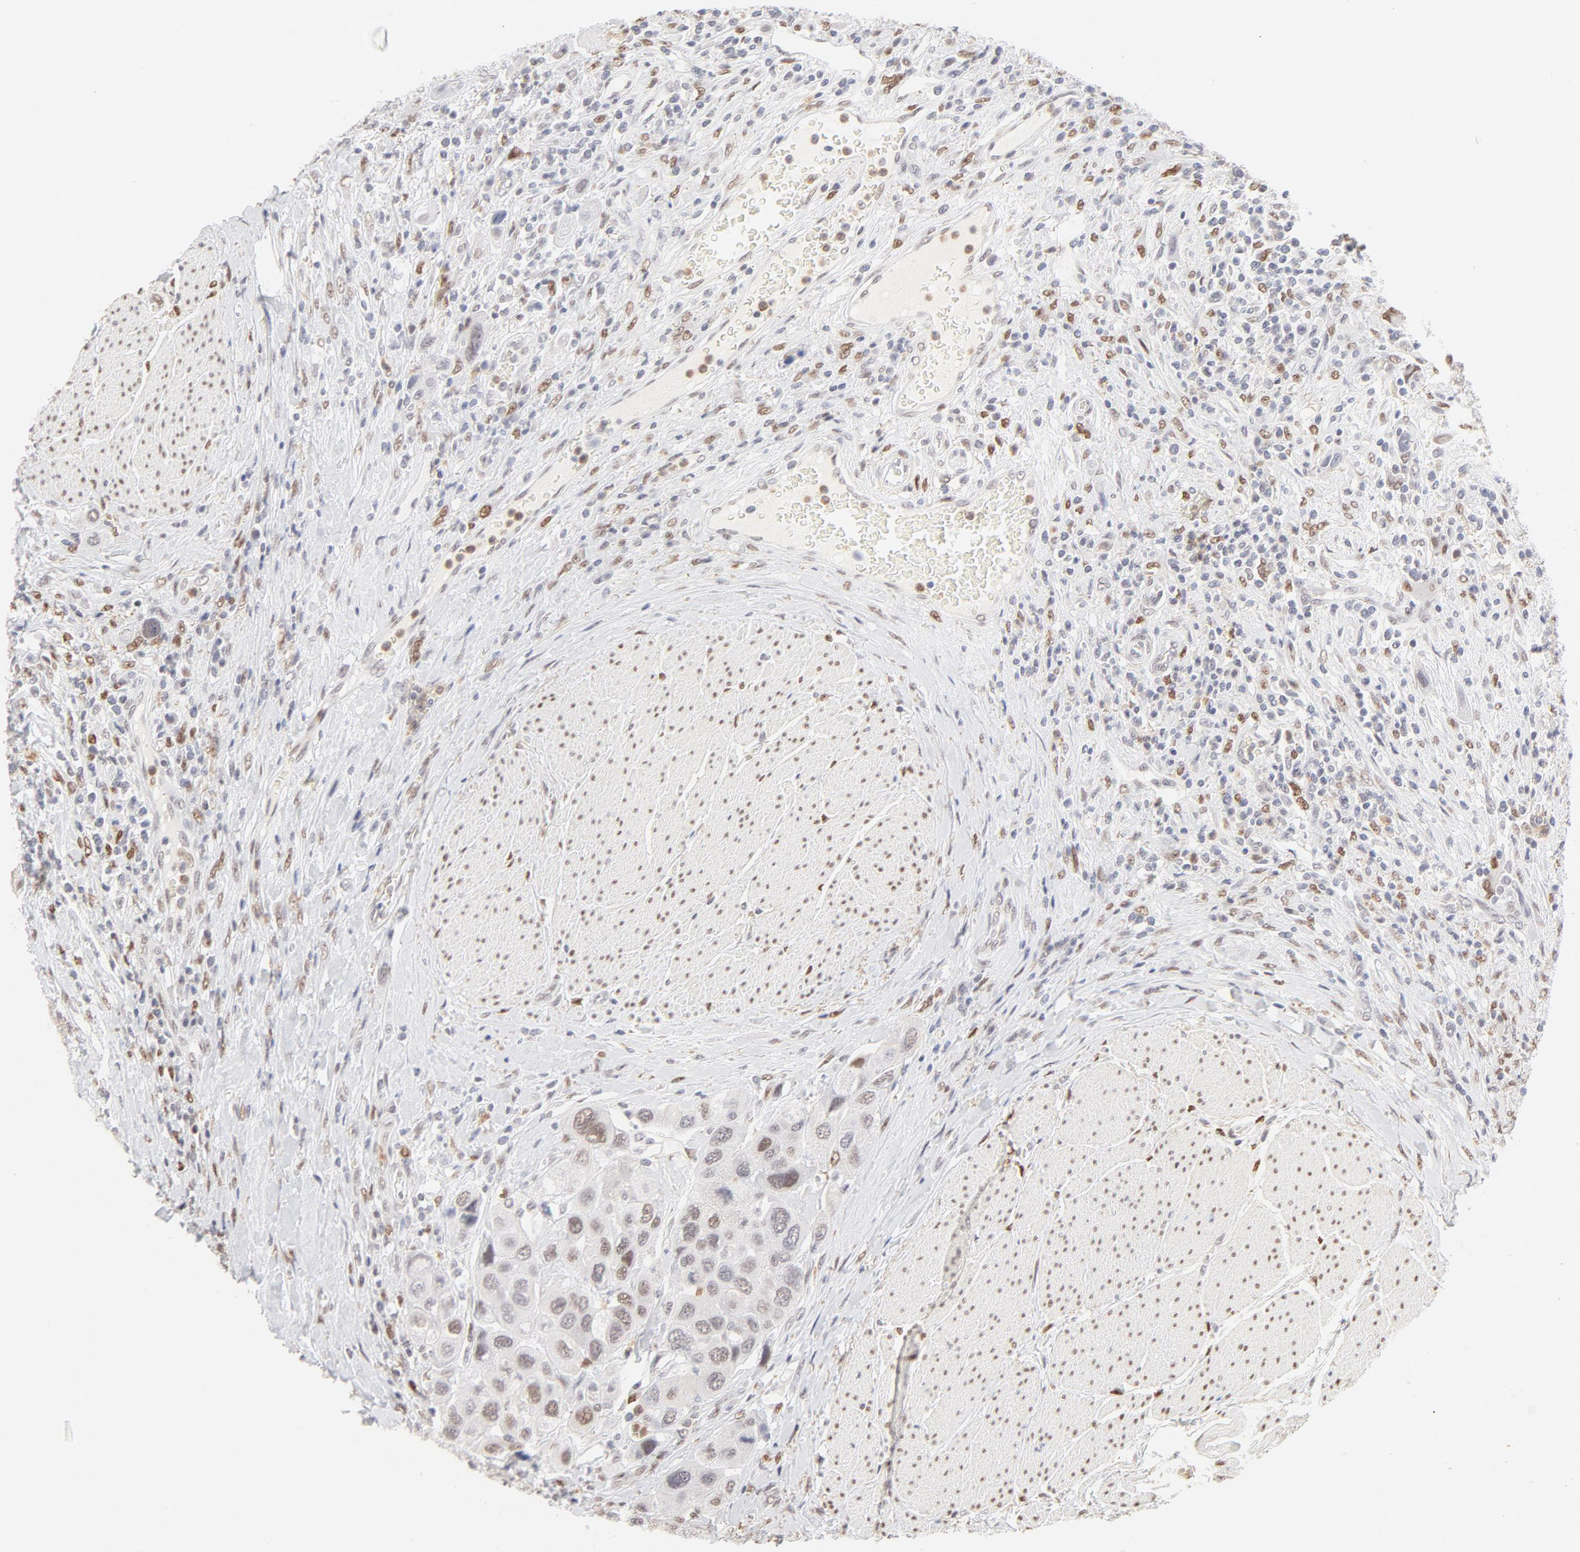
{"staining": {"intensity": "weak", "quantity": "25%-75%", "location": "nuclear"}, "tissue": "urothelial cancer", "cell_type": "Tumor cells", "image_type": "cancer", "snomed": [{"axis": "morphology", "description": "Urothelial carcinoma, High grade"}, {"axis": "topography", "description": "Urinary bladder"}], "caption": "Protein staining of urothelial cancer tissue reveals weak nuclear staining in approximately 25%-75% of tumor cells.", "gene": "PBX1", "patient": {"sex": "male", "age": 50}}